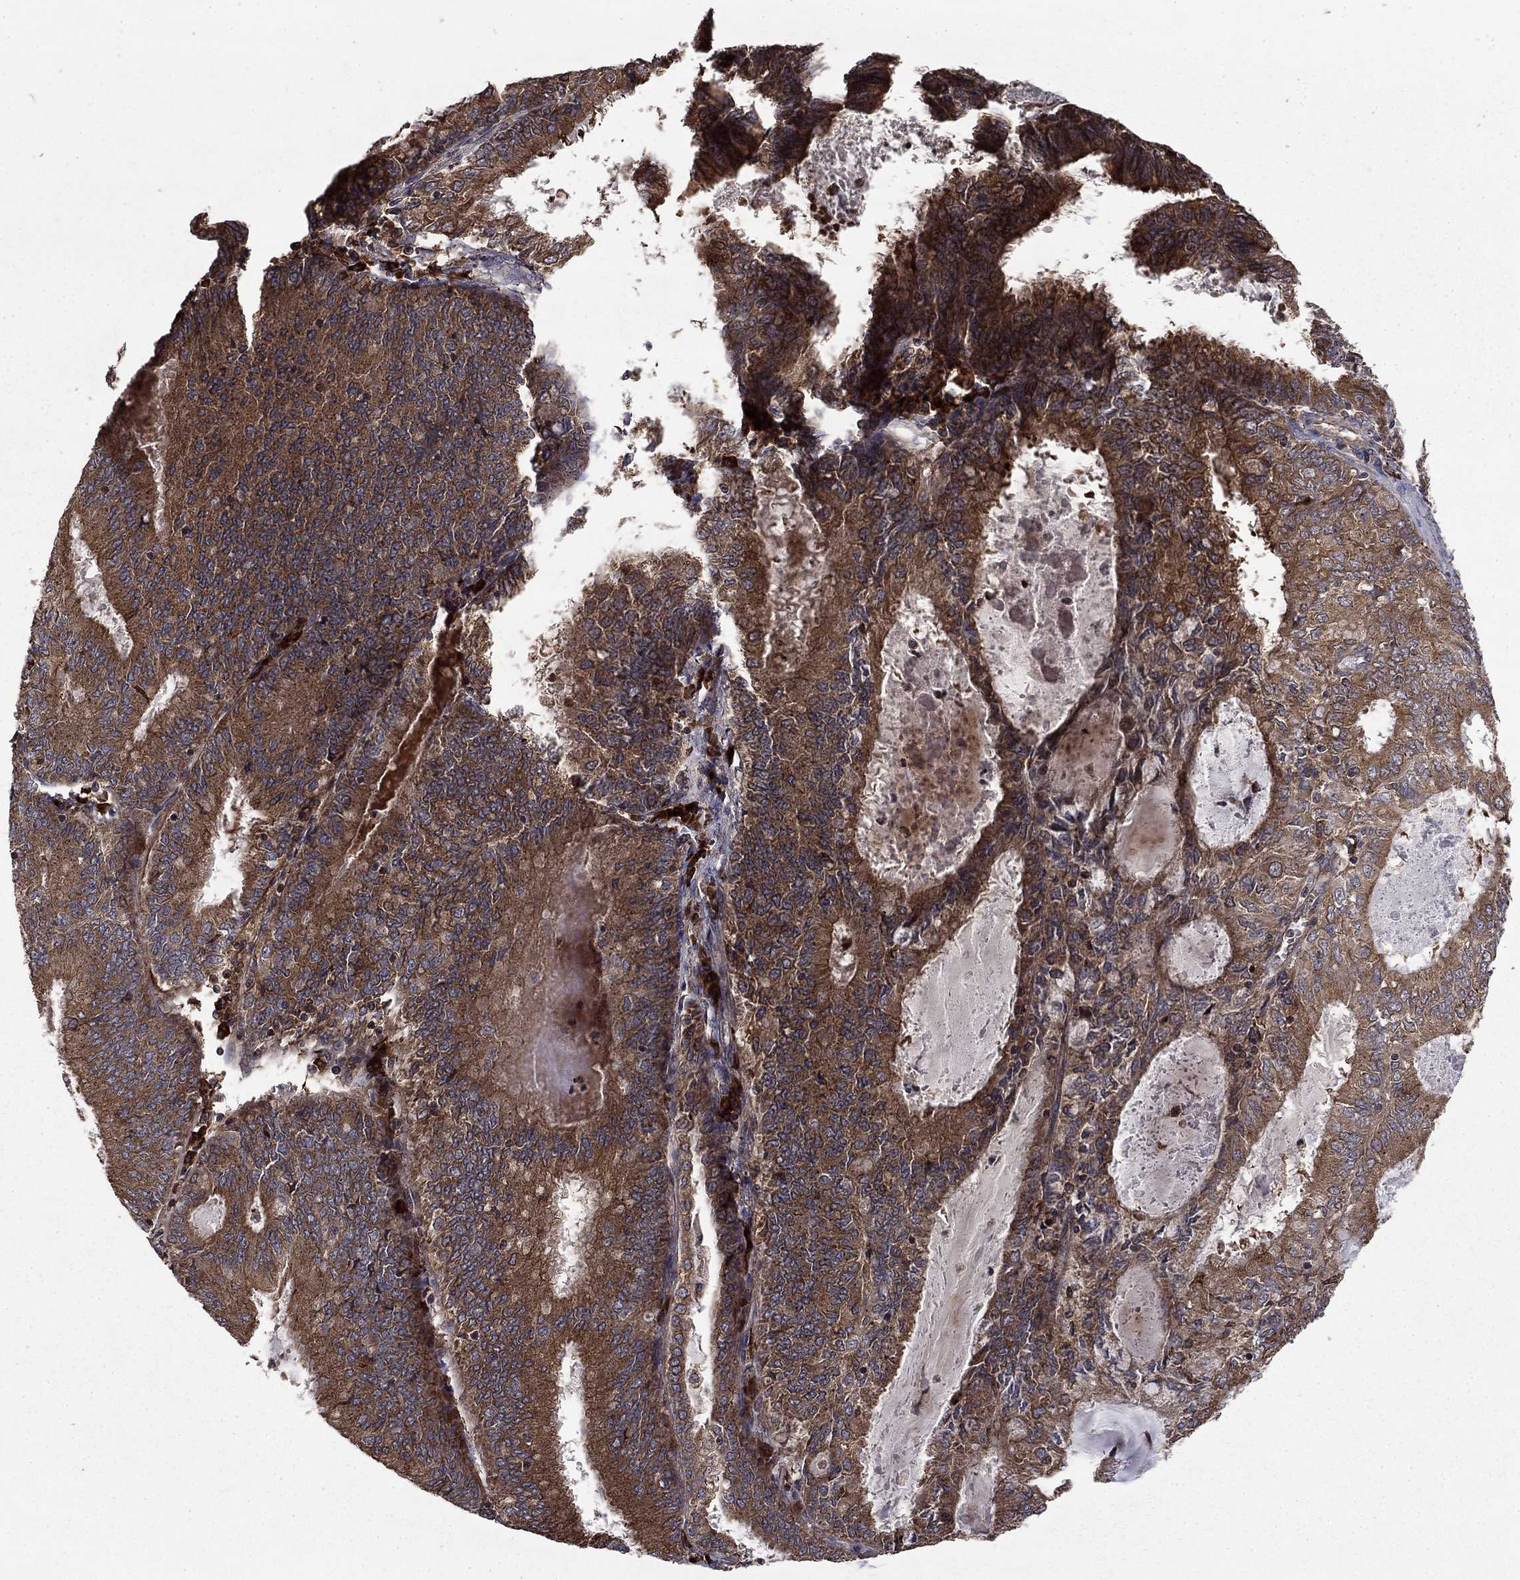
{"staining": {"intensity": "strong", "quantity": ">75%", "location": "cytoplasmic/membranous"}, "tissue": "endometrial cancer", "cell_type": "Tumor cells", "image_type": "cancer", "snomed": [{"axis": "morphology", "description": "Adenocarcinoma, NOS"}, {"axis": "topography", "description": "Endometrium"}], "caption": "Adenocarcinoma (endometrial) stained for a protein shows strong cytoplasmic/membranous positivity in tumor cells.", "gene": "BABAM2", "patient": {"sex": "female", "age": 57}}